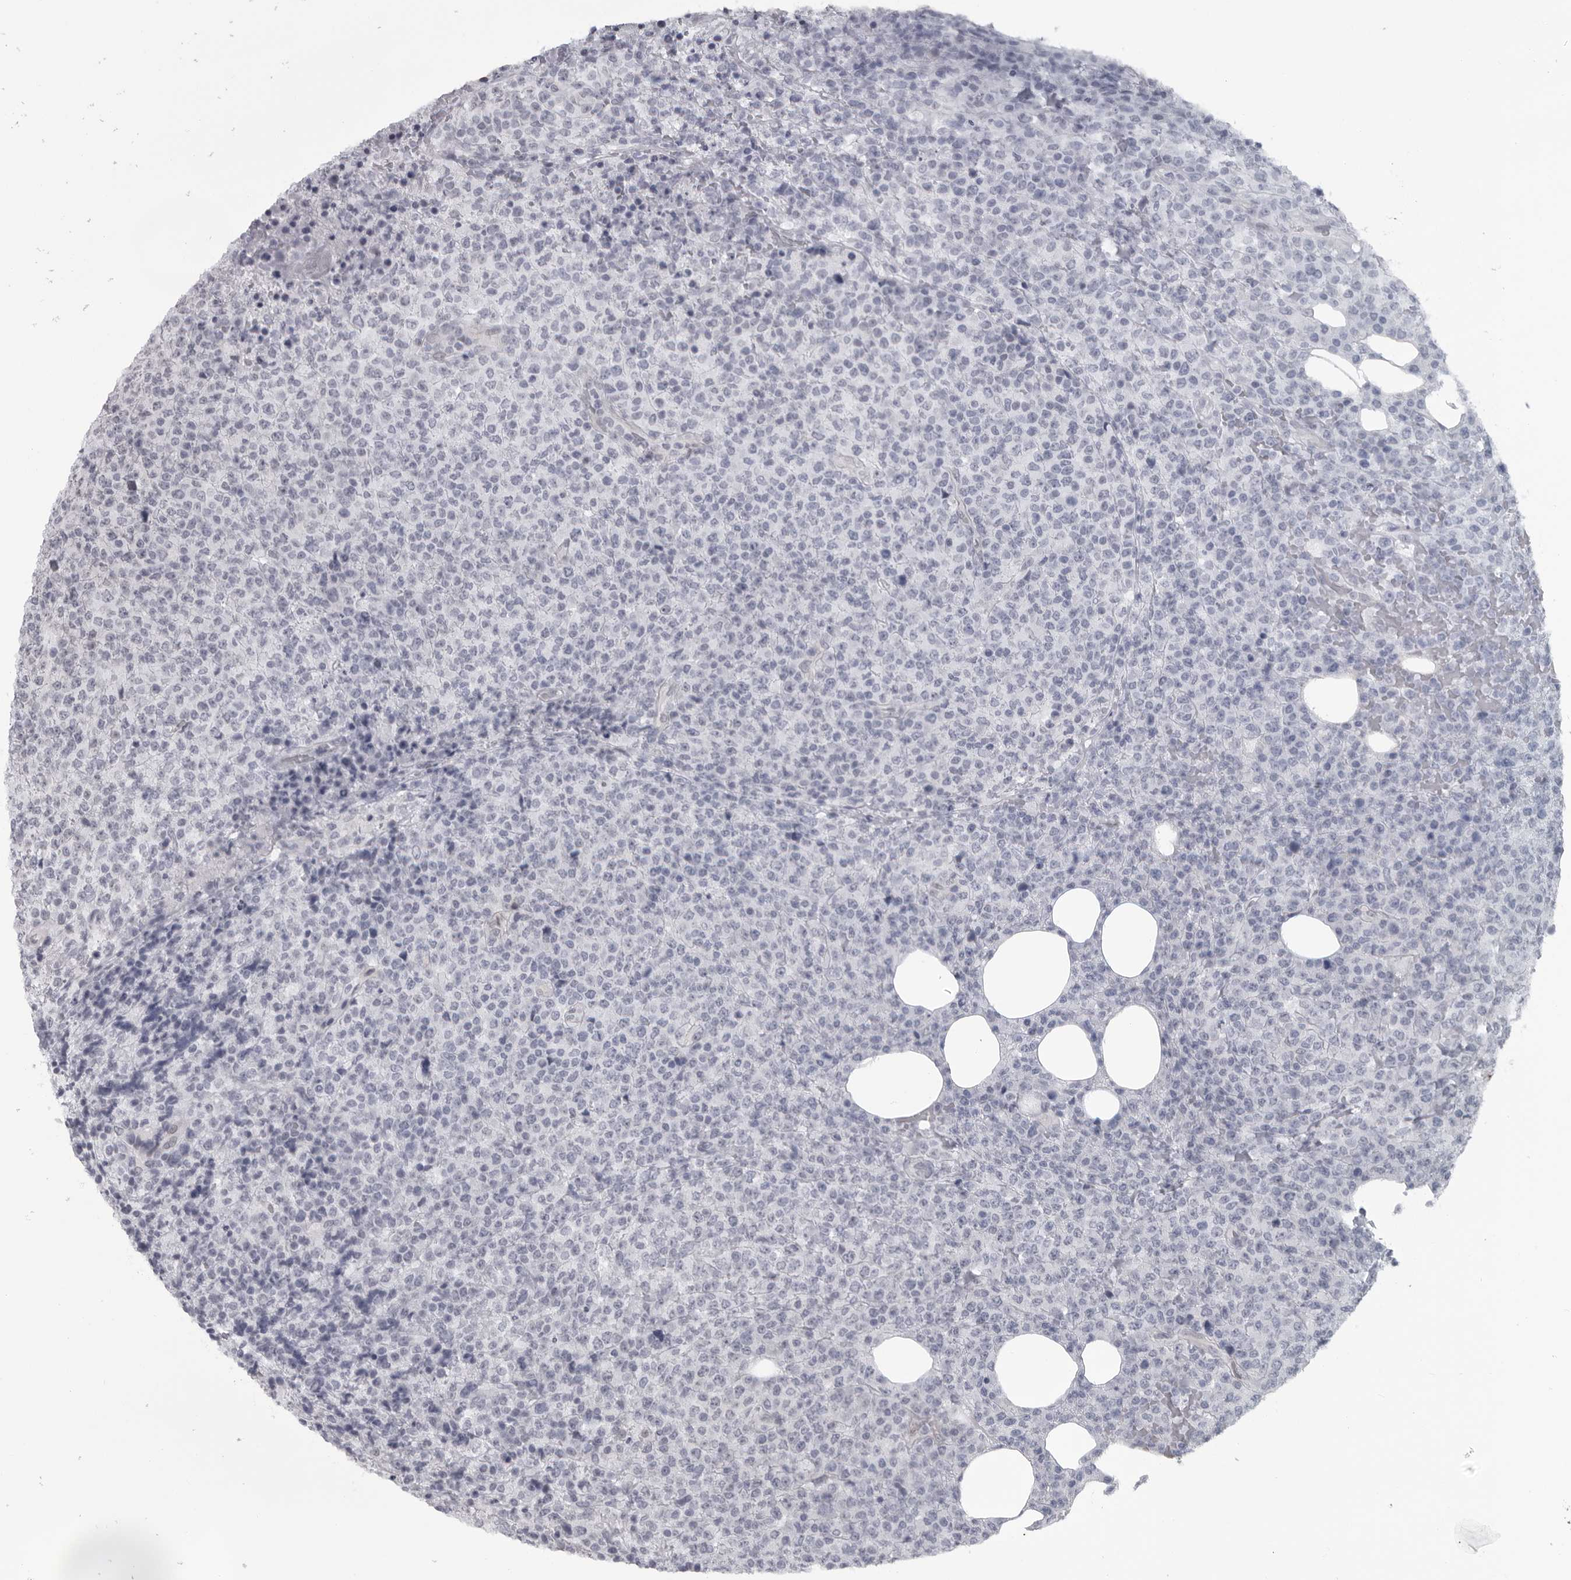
{"staining": {"intensity": "negative", "quantity": "none", "location": "none"}, "tissue": "lymphoma", "cell_type": "Tumor cells", "image_type": "cancer", "snomed": [{"axis": "morphology", "description": "Malignant lymphoma, non-Hodgkin's type, High grade"}, {"axis": "topography", "description": "Lymph node"}], "caption": "A histopathology image of high-grade malignant lymphoma, non-Hodgkin's type stained for a protein reveals no brown staining in tumor cells.", "gene": "MAPK12", "patient": {"sex": "male", "age": 13}}